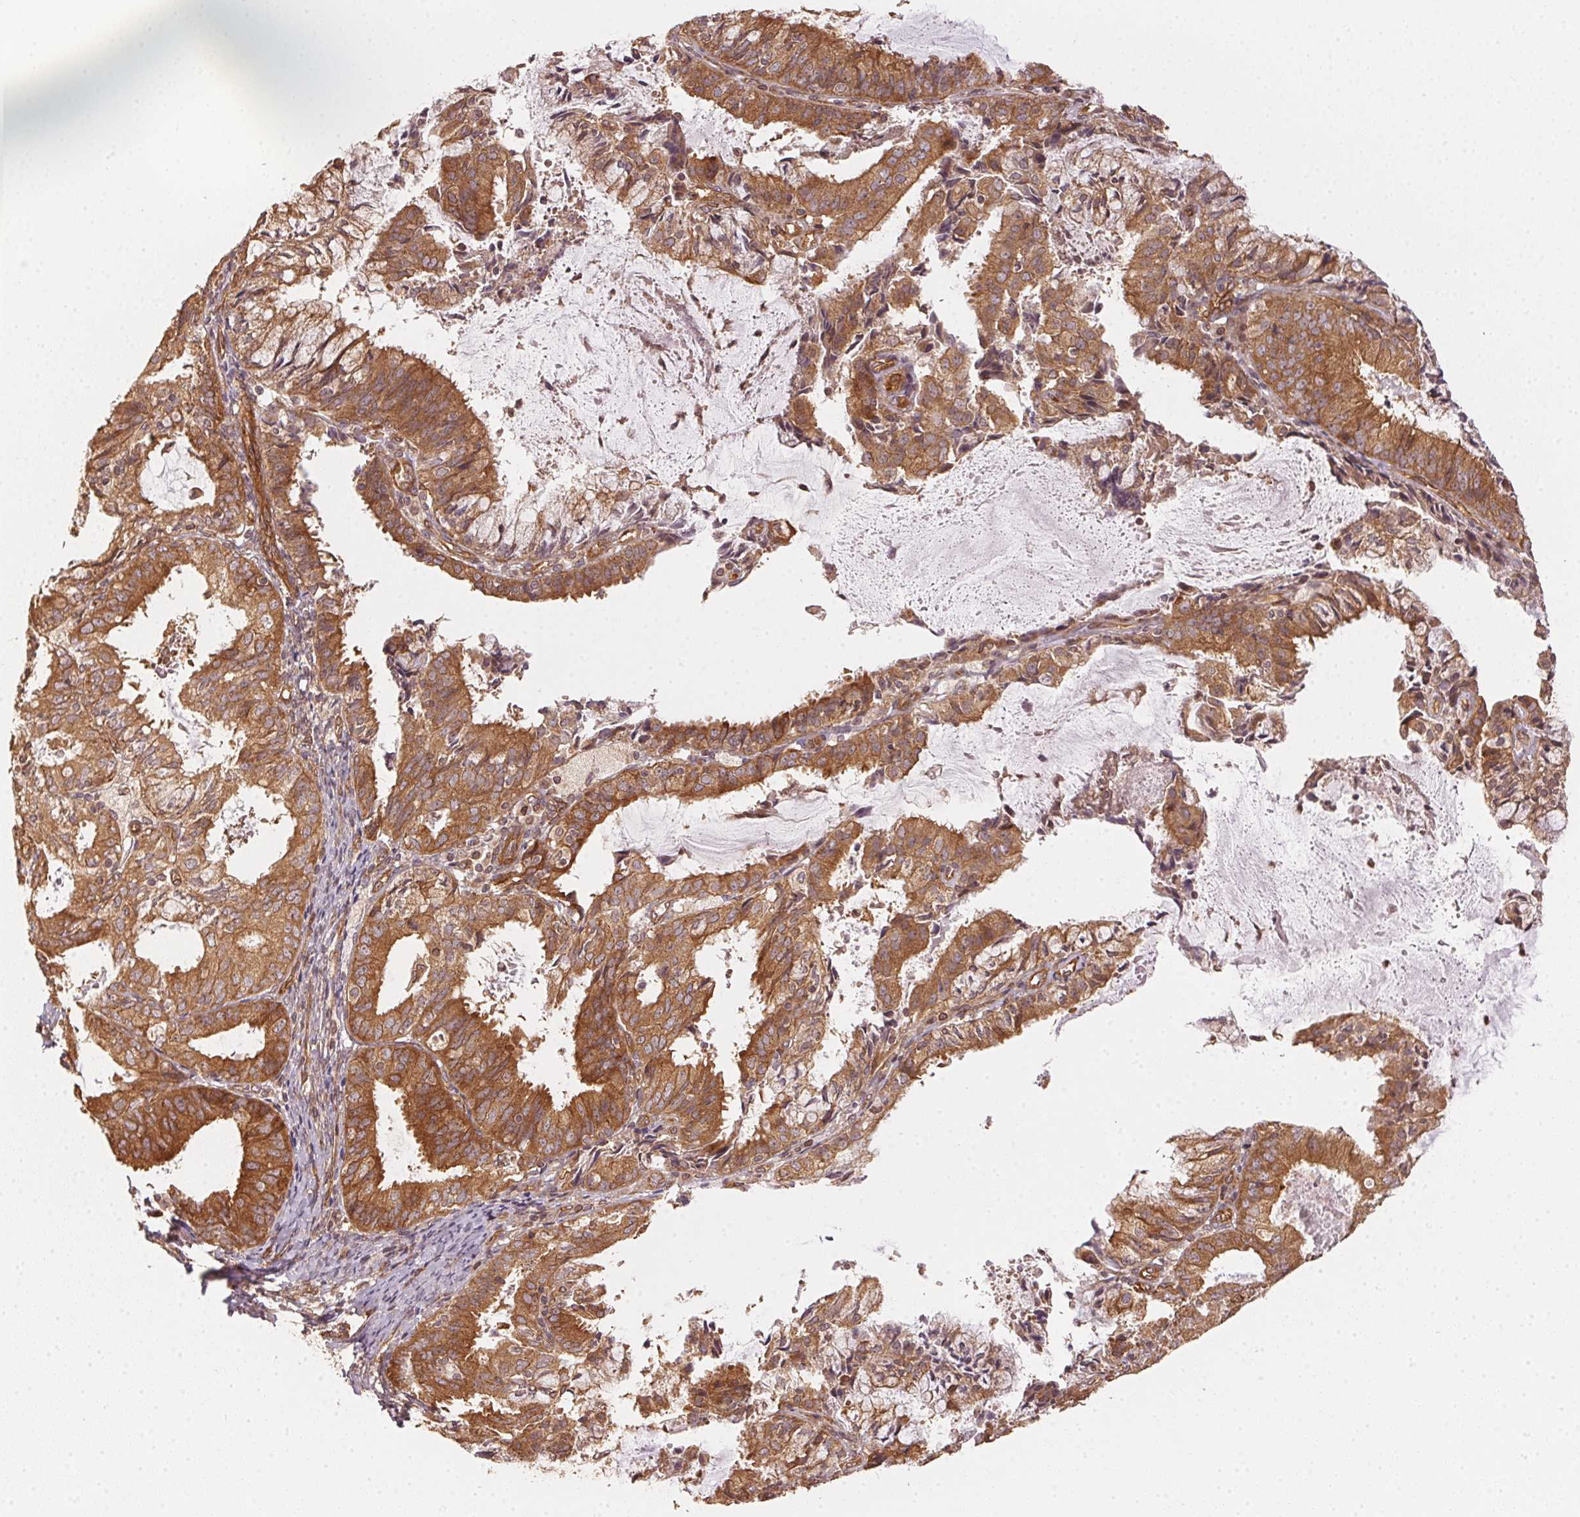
{"staining": {"intensity": "strong", "quantity": ">75%", "location": "cytoplasmic/membranous"}, "tissue": "endometrial cancer", "cell_type": "Tumor cells", "image_type": "cancer", "snomed": [{"axis": "morphology", "description": "Adenocarcinoma, NOS"}, {"axis": "topography", "description": "Endometrium"}], "caption": "Endometrial adenocarcinoma stained for a protein shows strong cytoplasmic/membranous positivity in tumor cells.", "gene": "STRN4", "patient": {"sex": "female", "age": 57}}